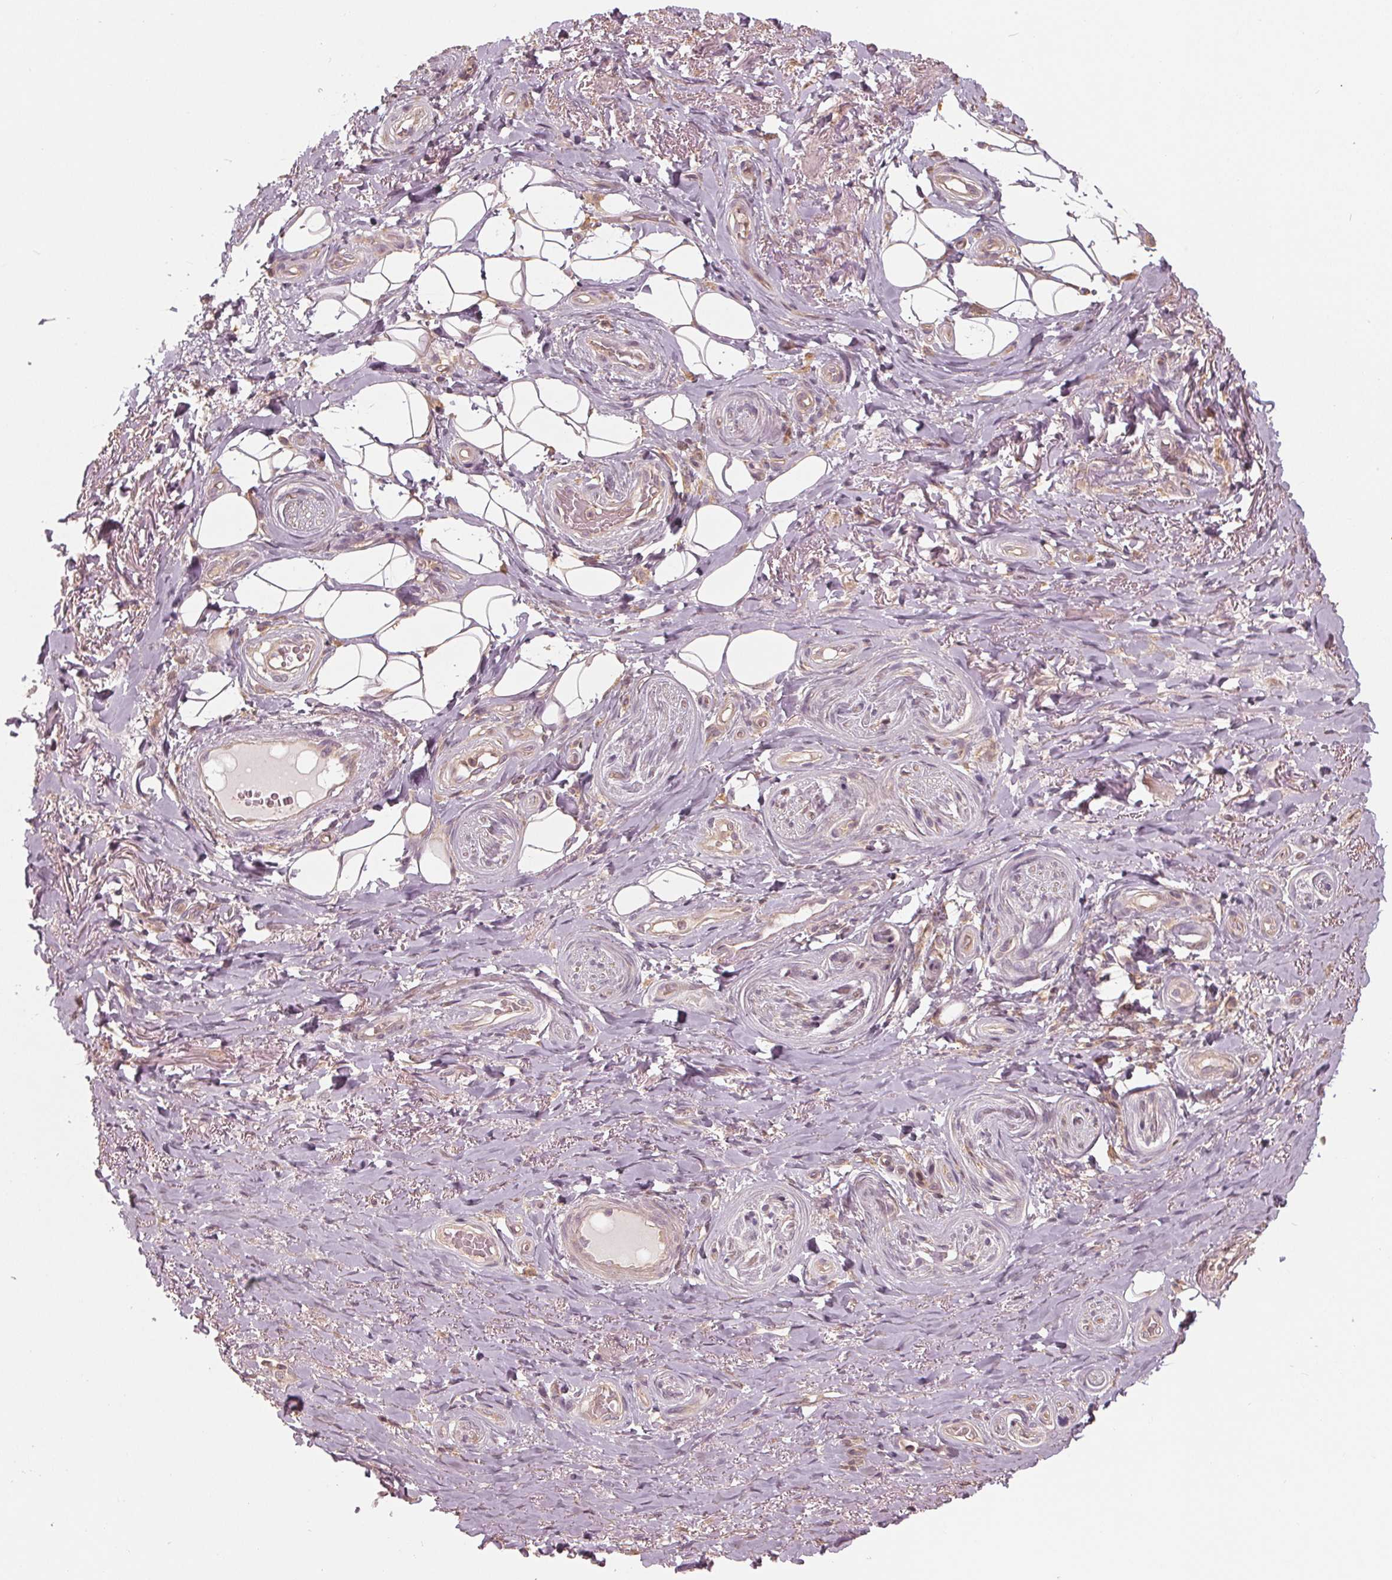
{"staining": {"intensity": "weak", "quantity": "25%-75%", "location": "cytoplasmic/membranous"}, "tissue": "adipose tissue", "cell_type": "Adipocytes", "image_type": "normal", "snomed": [{"axis": "morphology", "description": "Normal tissue, NOS"}, {"axis": "topography", "description": "Anal"}, {"axis": "topography", "description": "Peripheral nerve tissue"}], "caption": "DAB (3,3'-diaminobenzidine) immunohistochemical staining of normal adipose tissue shows weak cytoplasmic/membranous protein staining in approximately 25%-75% of adipocytes. (DAB (3,3'-diaminobenzidine) = brown stain, brightfield microscopy at high magnification).", "gene": "GNB2", "patient": {"sex": "male", "age": 53}}